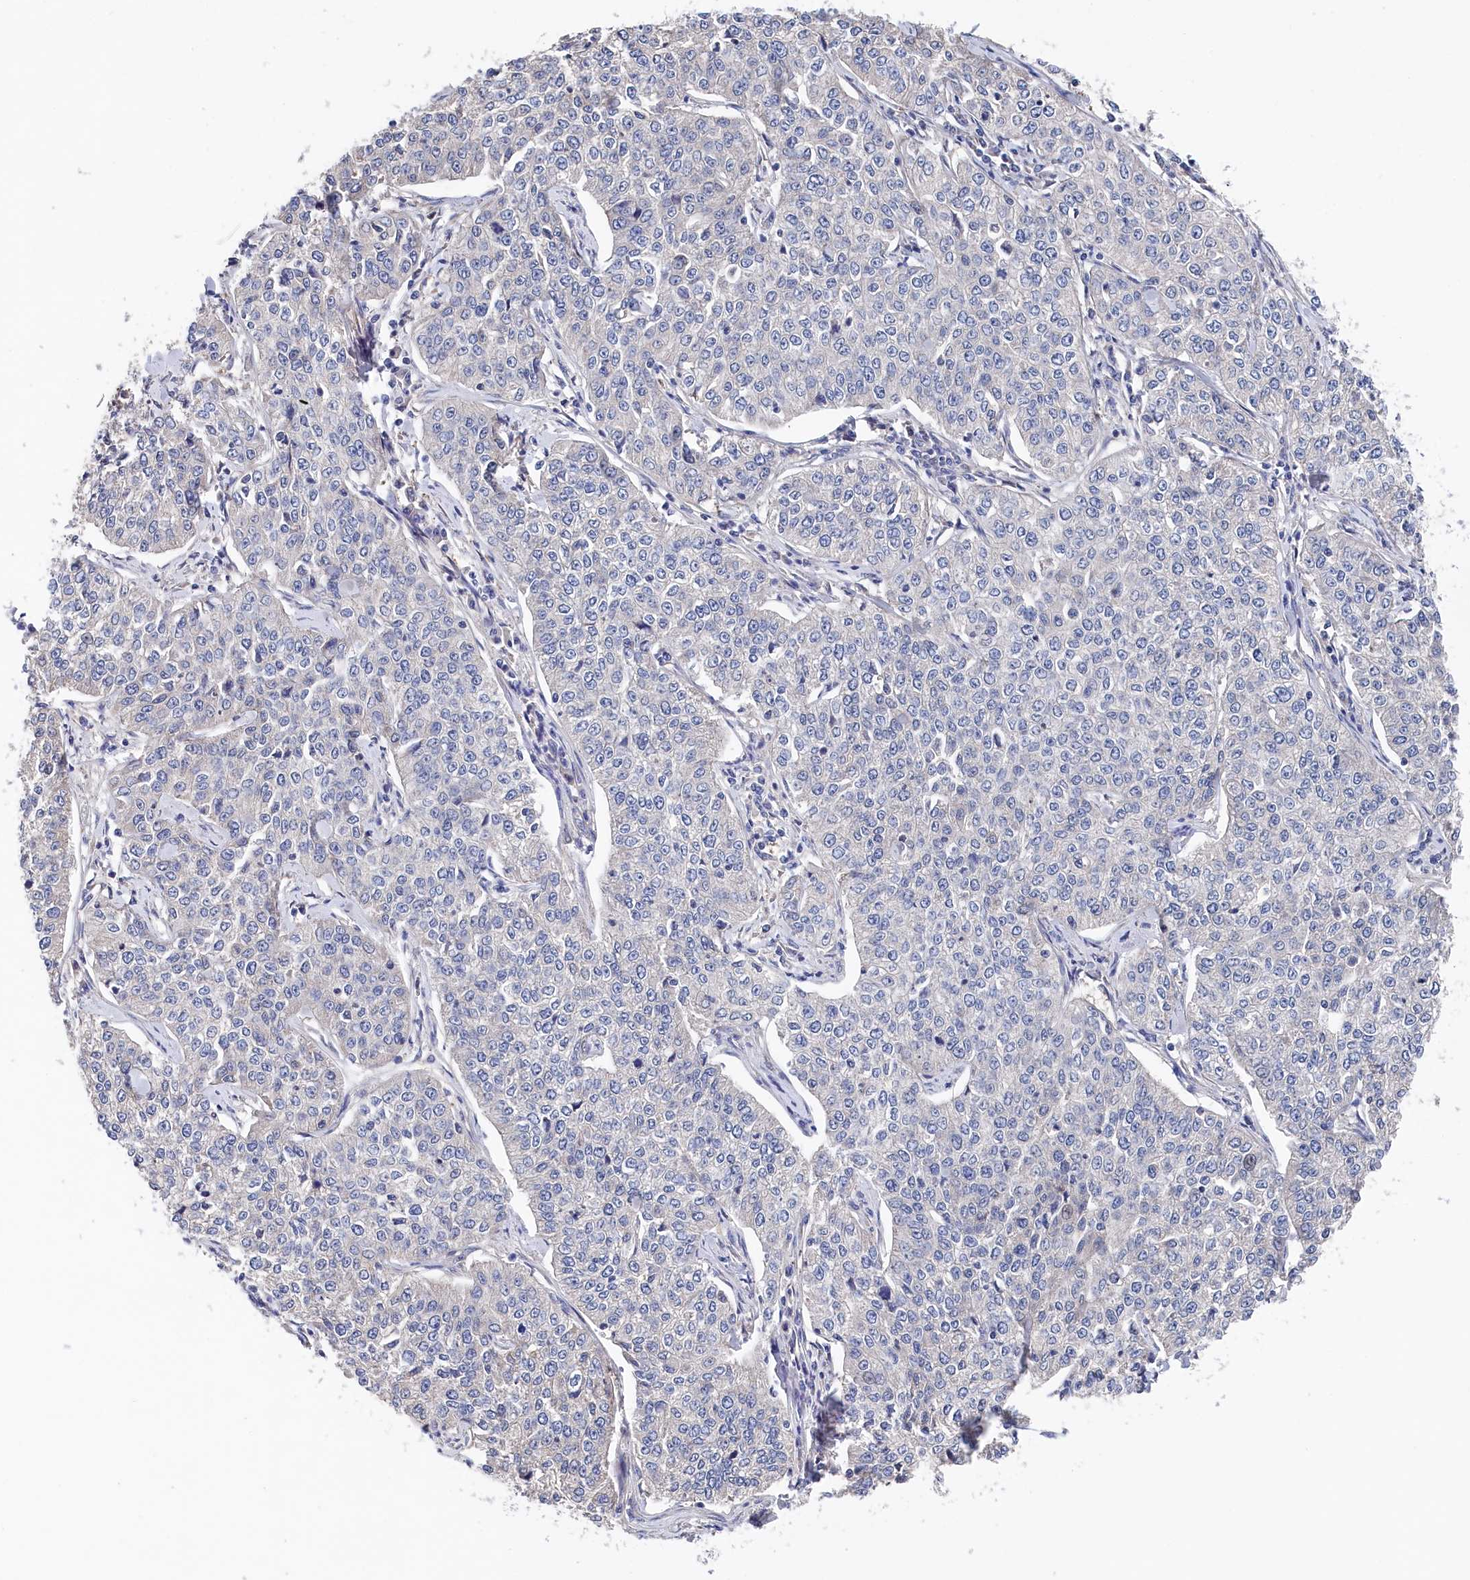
{"staining": {"intensity": "negative", "quantity": "none", "location": "none"}, "tissue": "cervical cancer", "cell_type": "Tumor cells", "image_type": "cancer", "snomed": [{"axis": "morphology", "description": "Squamous cell carcinoma, NOS"}, {"axis": "topography", "description": "Cervix"}], "caption": "A photomicrograph of human squamous cell carcinoma (cervical) is negative for staining in tumor cells.", "gene": "BHMT", "patient": {"sex": "female", "age": 35}}